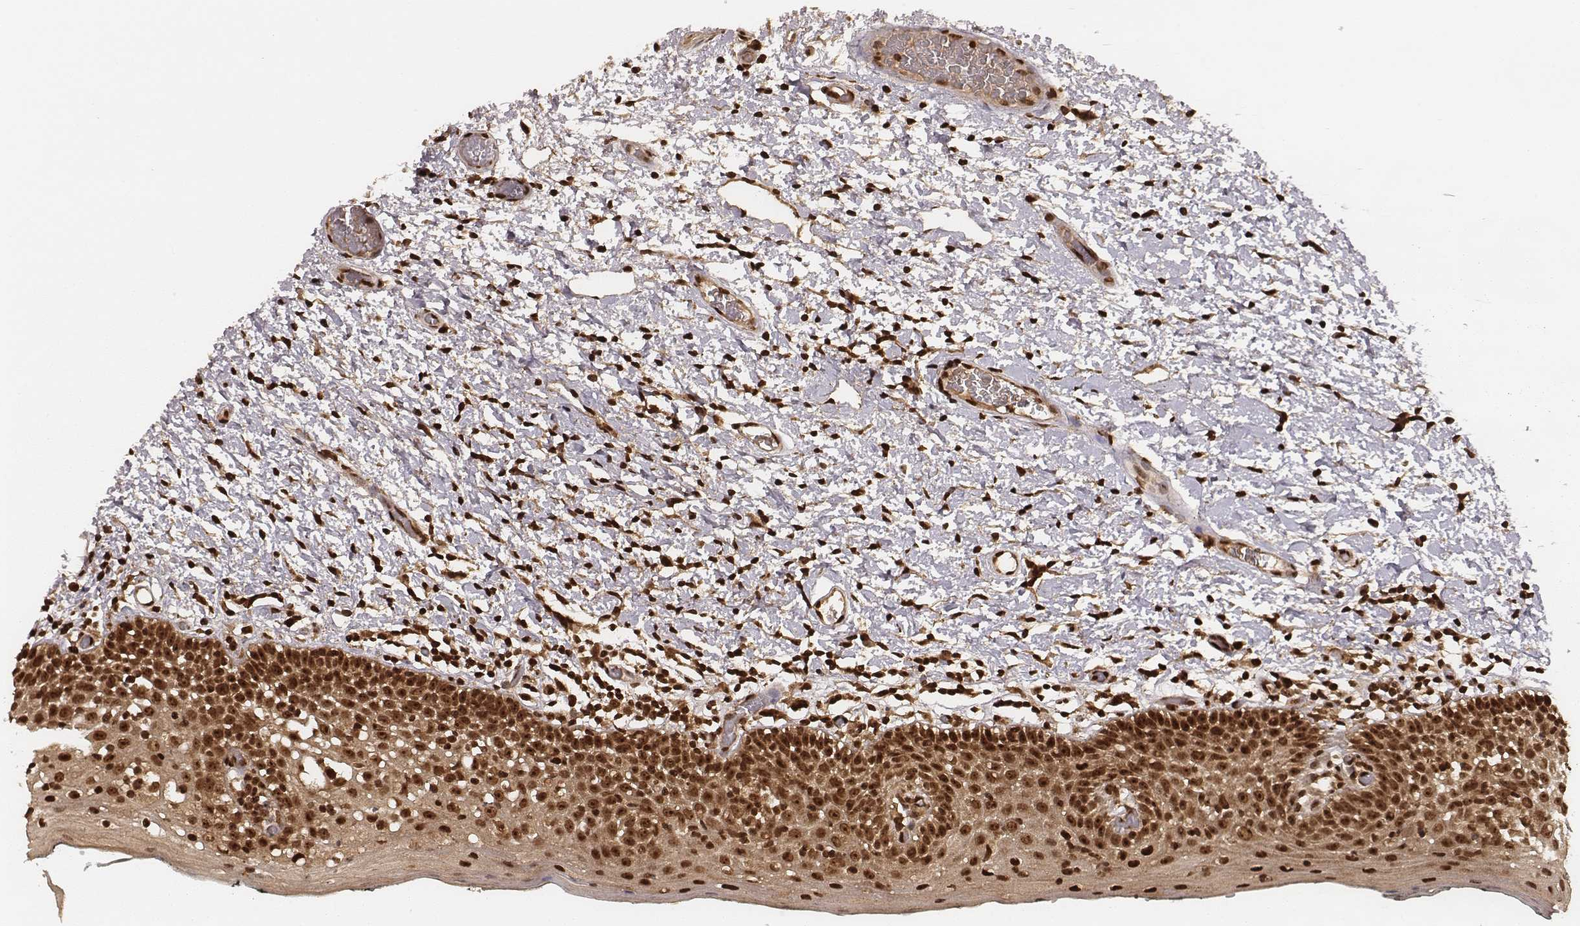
{"staining": {"intensity": "strong", "quantity": ">75%", "location": "cytoplasmic/membranous,nuclear"}, "tissue": "oral mucosa", "cell_type": "Squamous epithelial cells", "image_type": "normal", "snomed": [{"axis": "morphology", "description": "Normal tissue, NOS"}, {"axis": "morphology", "description": "Squamous cell carcinoma, NOS"}, {"axis": "topography", "description": "Oral tissue"}, {"axis": "topography", "description": "Head-Neck"}], "caption": "Immunohistochemistry (IHC) histopathology image of benign oral mucosa stained for a protein (brown), which demonstrates high levels of strong cytoplasmic/membranous,nuclear positivity in approximately >75% of squamous epithelial cells.", "gene": "NFX1", "patient": {"sex": "male", "age": 69}}